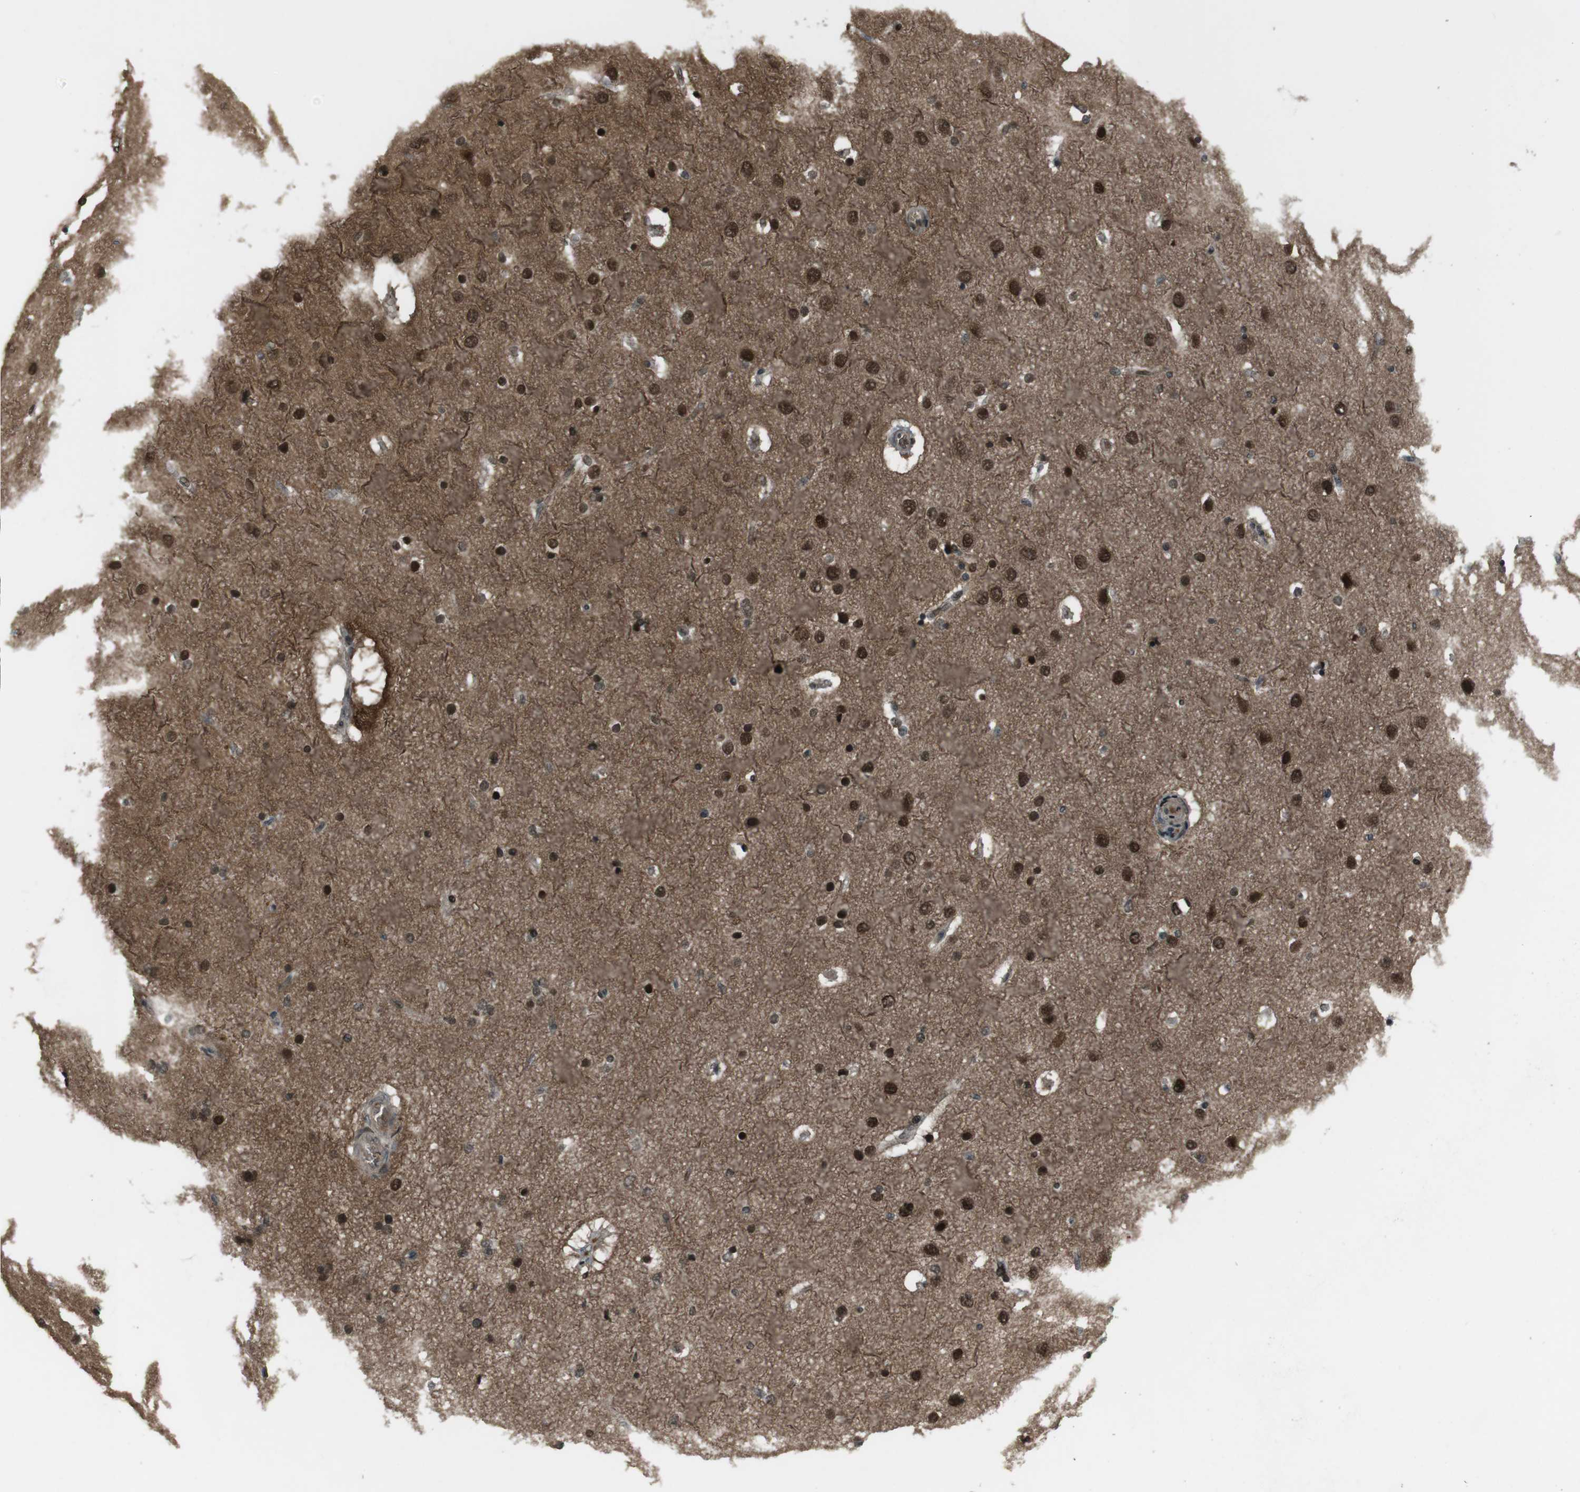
{"staining": {"intensity": "moderate", "quantity": ">75%", "location": "cytoplasmic/membranous,nuclear"}, "tissue": "cerebral cortex", "cell_type": "Endothelial cells", "image_type": "normal", "snomed": [{"axis": "morphology", "description": "Normal tissue, NOS"}, {"axis": "topography", "description": "Cerebral cortex"}], "caption": "Protein staining of benign cerebral cortex shows moderate cytoplasmic/membranous,nuclear positivity in about >75% of endothelial cells.", "gene": "SLITRK5", "patient": {"sex": "female", "age": 54}}